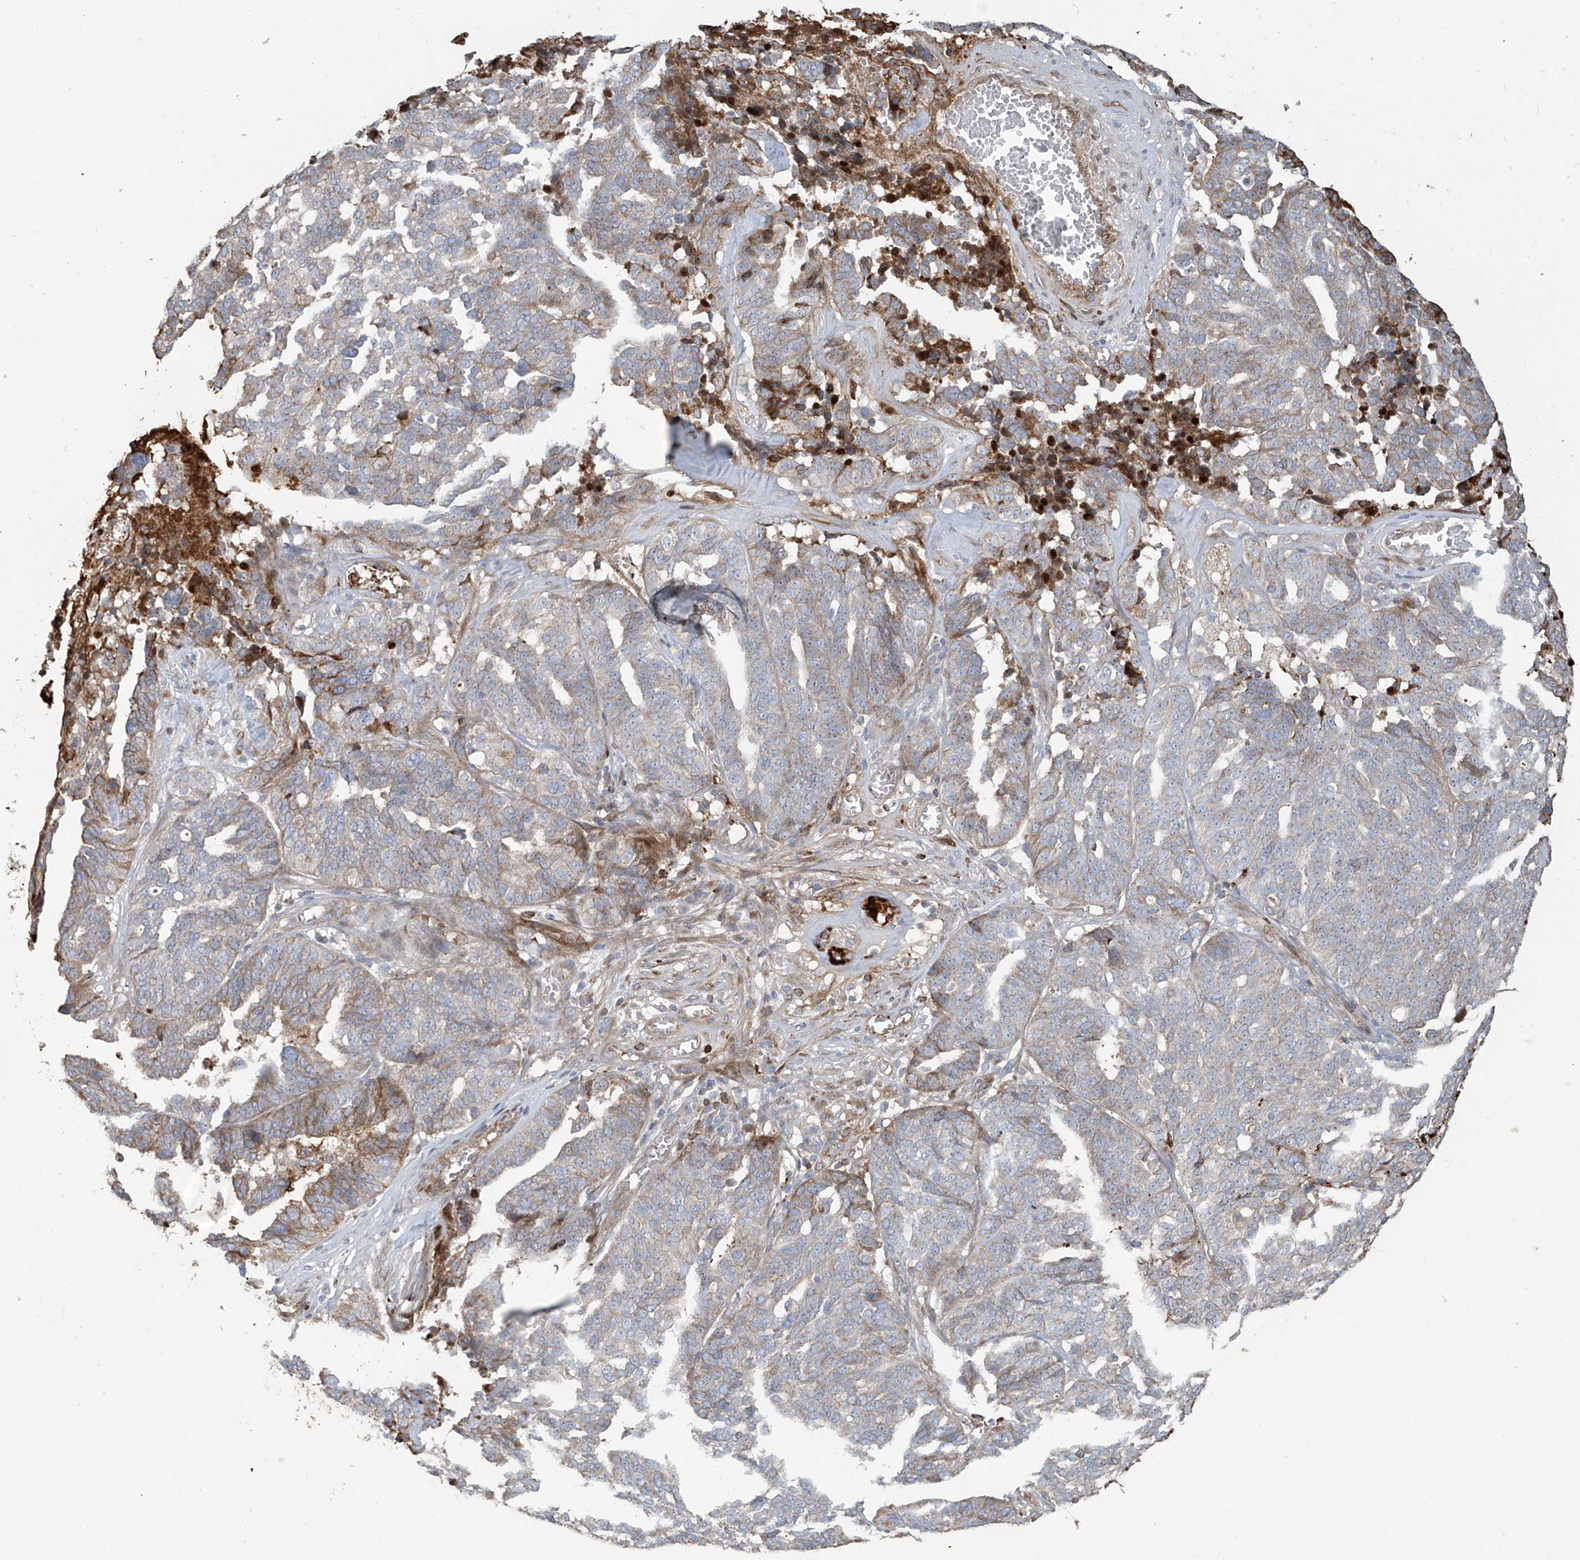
{"staining": {"intensity": "moderate", "quantity": "25%-75%", "location": "cytoplasmic/membranous"}, "tissue": "ovarian cancer", "cell_type": "Tumor cells", "image_type": "cancer", "snomed": [{"axis": "morphology", "description": "Cystadenocarcinoma, serous, NOS"}, {"axis": "topography", "description": "Ovary"}], "caption": "Ovarian cancer stained with IHC shows moderate cytoplasmic/membranous staining in about 25%-75% of tumor cells.", "gene": "ABTB1", "patient": {"sex": "female", "age": 59}}